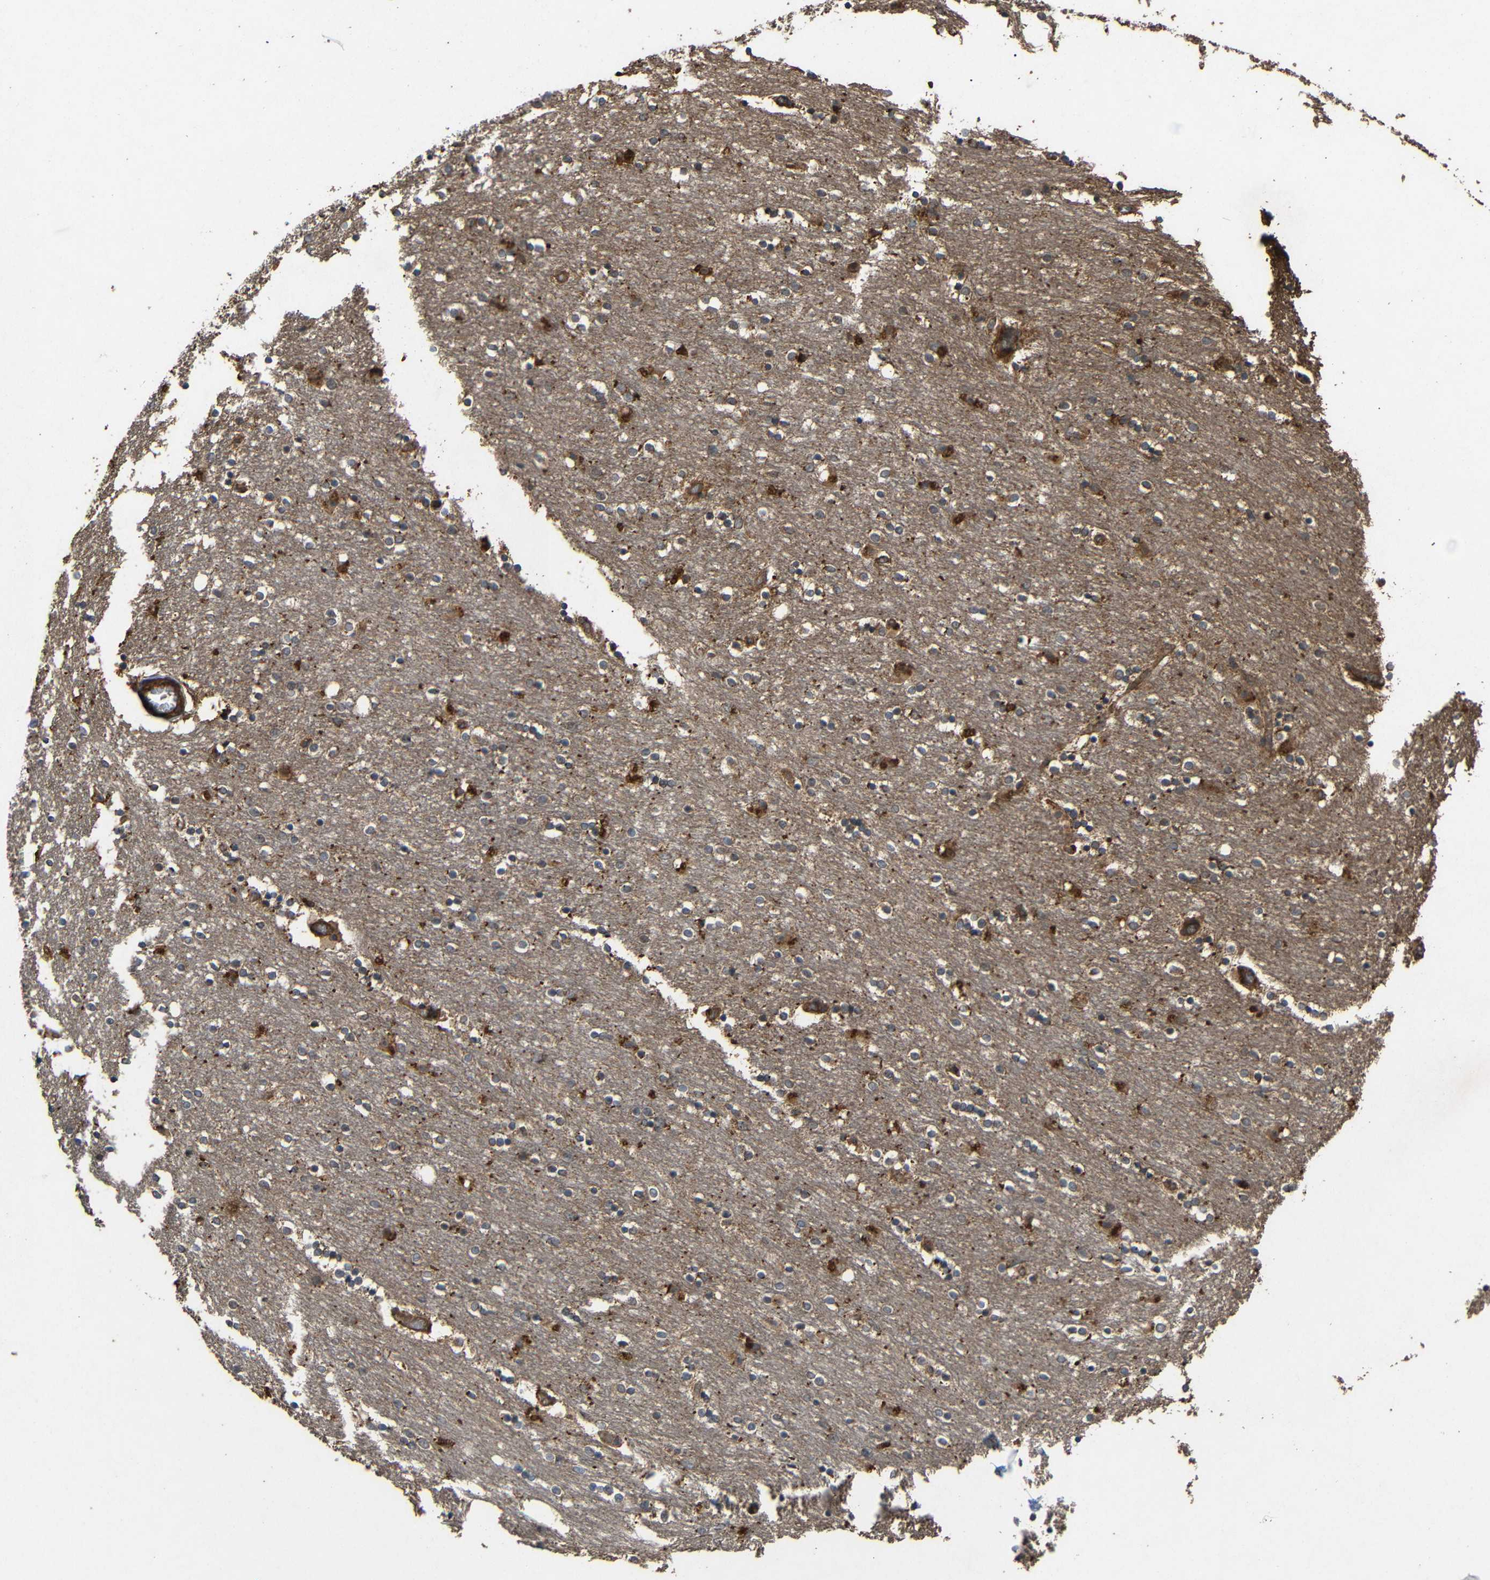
{"staining": {"intensity": "moderate", "quantity": "<25%", "location": "cytoplasmic/membranous"}, "tissue": "caudate", "cell_type": "Glial cells", "image_type": "normal", "snomed": [{"axis": "morphology", "description": "Normal tissue, NOS"}, {"axis": "topography", "description": "Lateral ventricle wall"}], "caption": "A photomicrograph of human caudate stained for a protein displays moderate cytoplasmic/membranous brown staining in glial cells. (IHC, brightfield microscopy, high magnification).", "gene": "EIF2S1", "patient": {"sex": "female", "age": 54}}